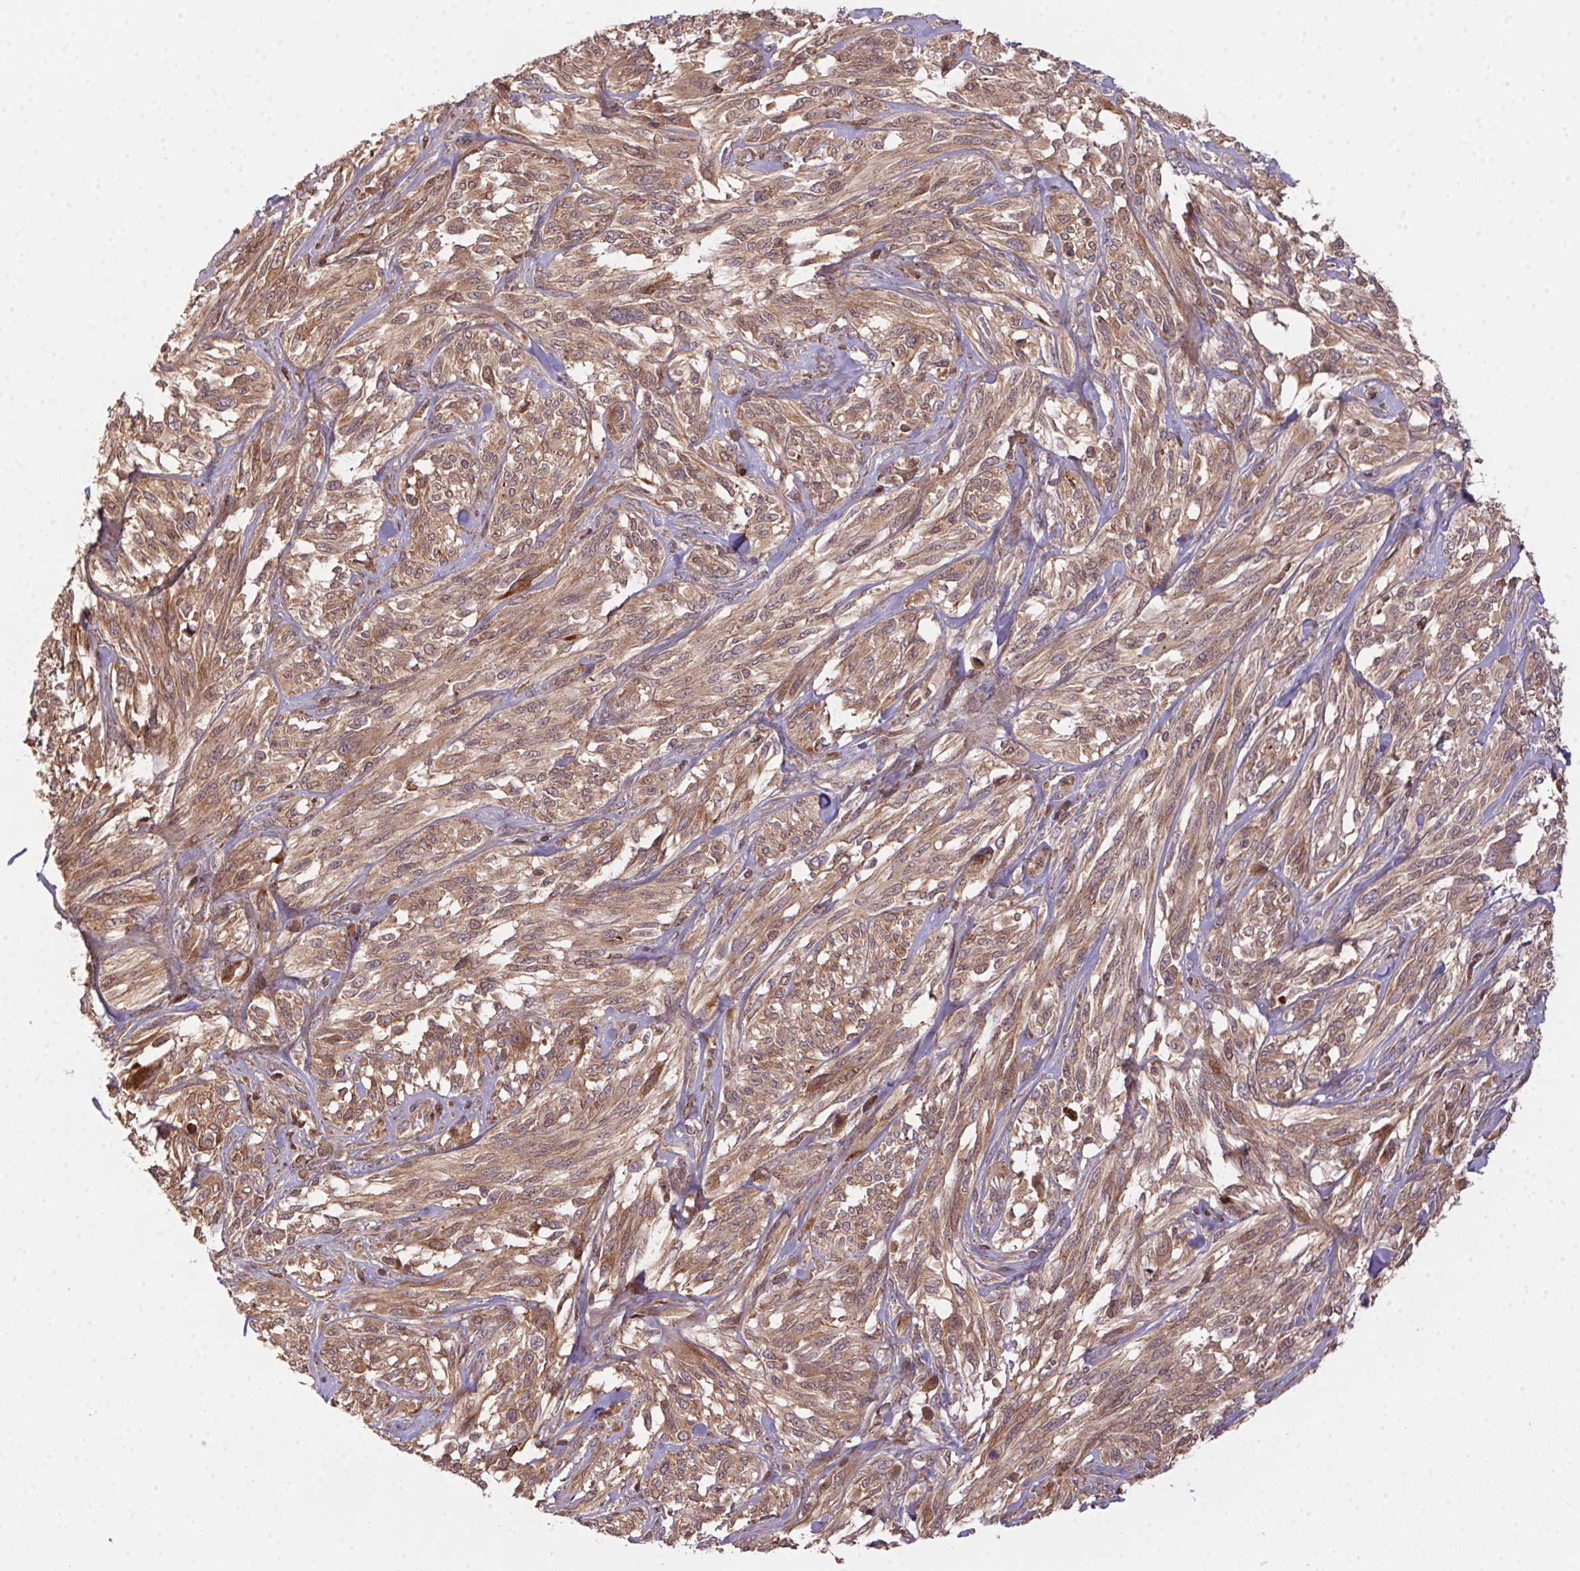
{"staining": {"intensity": "weak", "quantity": ">75%", "location": "cytoplasmic/membranous,nuclear"}, "tissue": "melanoma", "cell_type": "Tumor cells", "image_type": "cancer", "snomed": [{"axis": "morphology", "description": "Malignant melanoma, NOS"}, {"axis": "topography", "description": "Skin"}], "caption": "Human melanoma stained for a protein (brown) reveals weak cytoplasmic/membranous and nuclear positive expression in approximately >75% of tumor cells.", "gene": "MEX3D", "patient": {"sex": "female", "age": 91}}